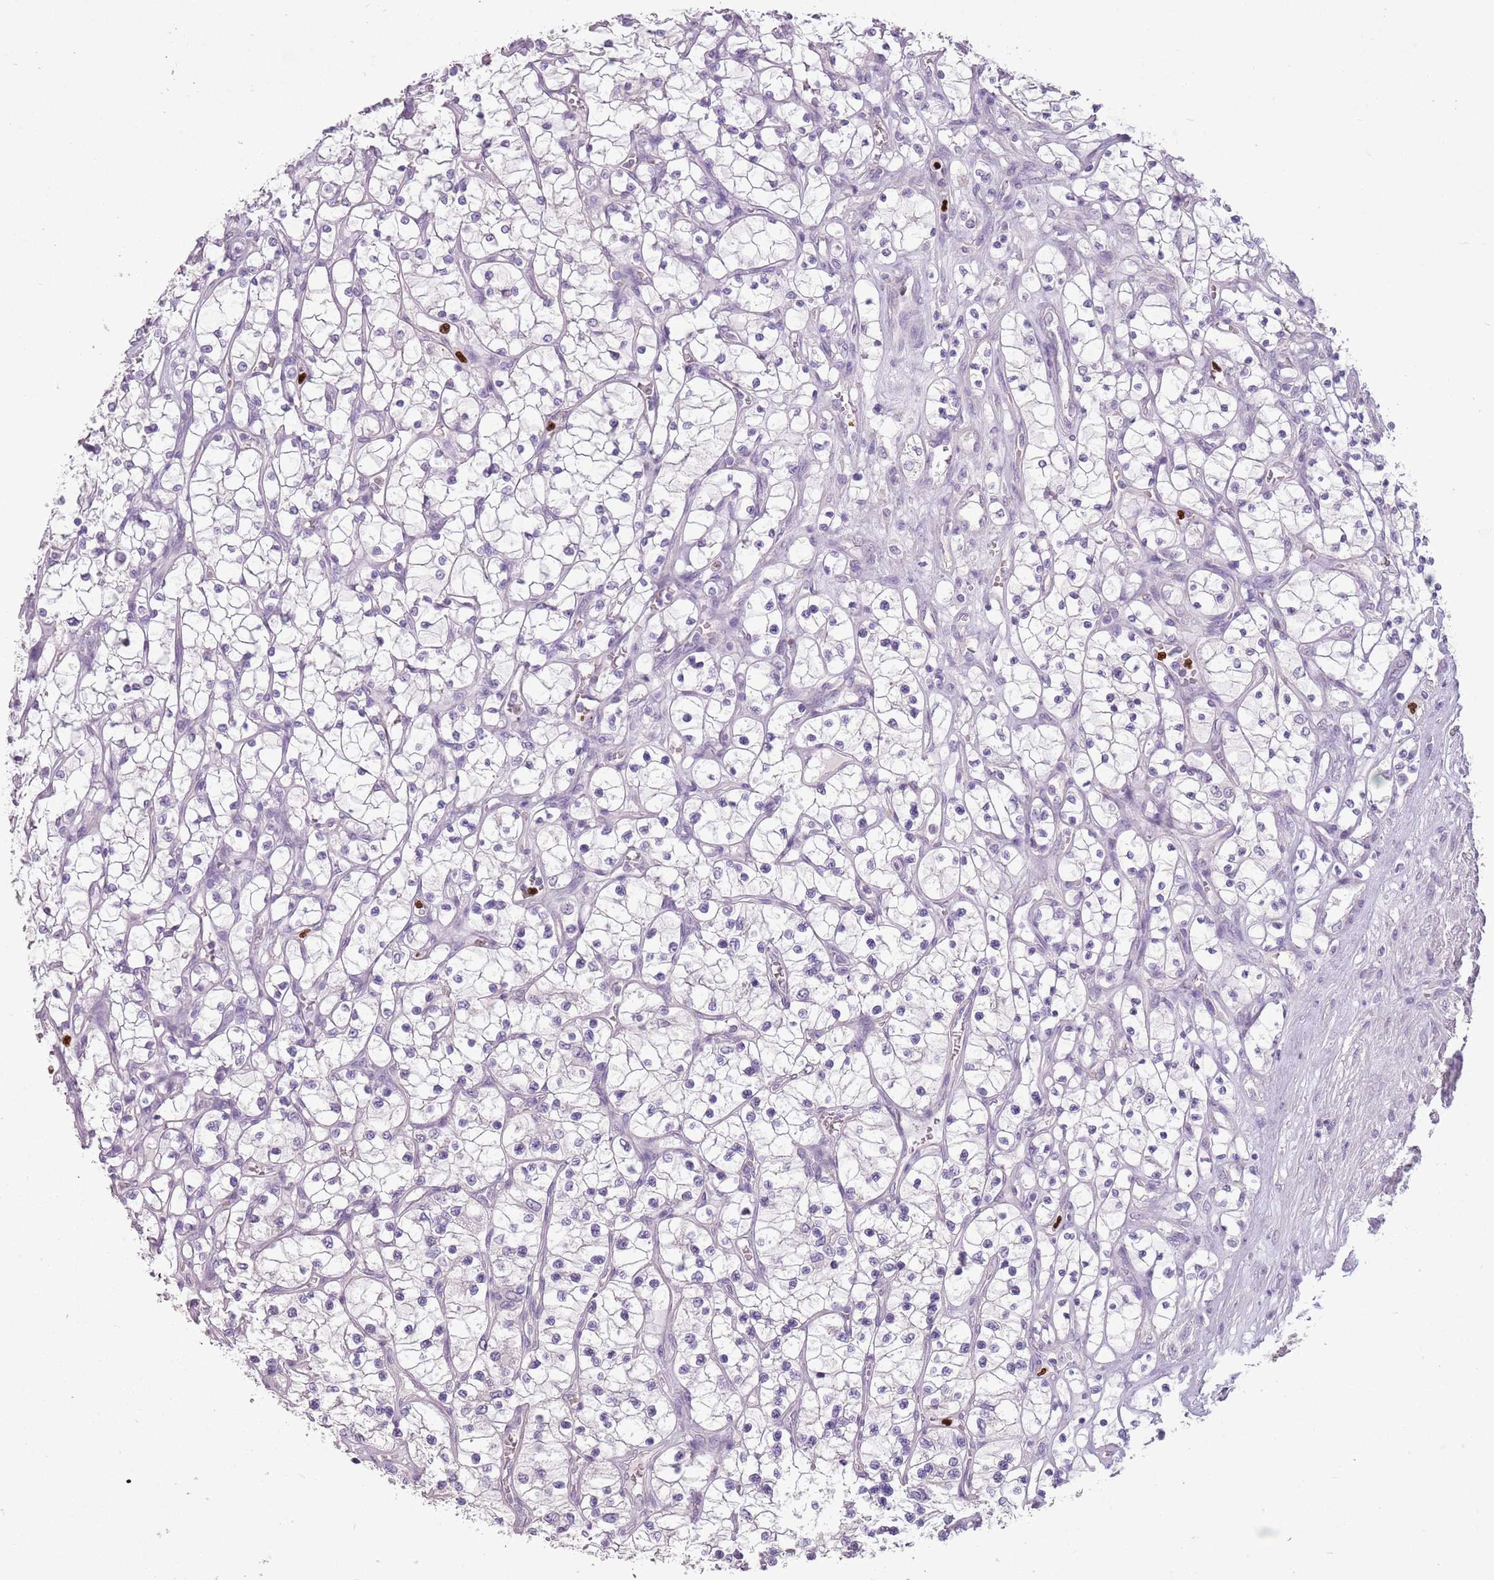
{"staining": {"intensity": "negative", "quantity": "none", "location": "none"}, "tissue": "renal cancer", "cell_type": "Tumor cells", "image_type": "cancer", "snomed": [{"axis": "morphology", "description": "Adenocarcinoma, NOS"}, {"axis": "topography", "description": "Kidney"}], "caption": "Immunohistochemical staining of adenocarcinoma (renal) reveals no significant expression in tumor cells.", "gene": "CELF6", "patient": {"sex": "female", "age": 69}}